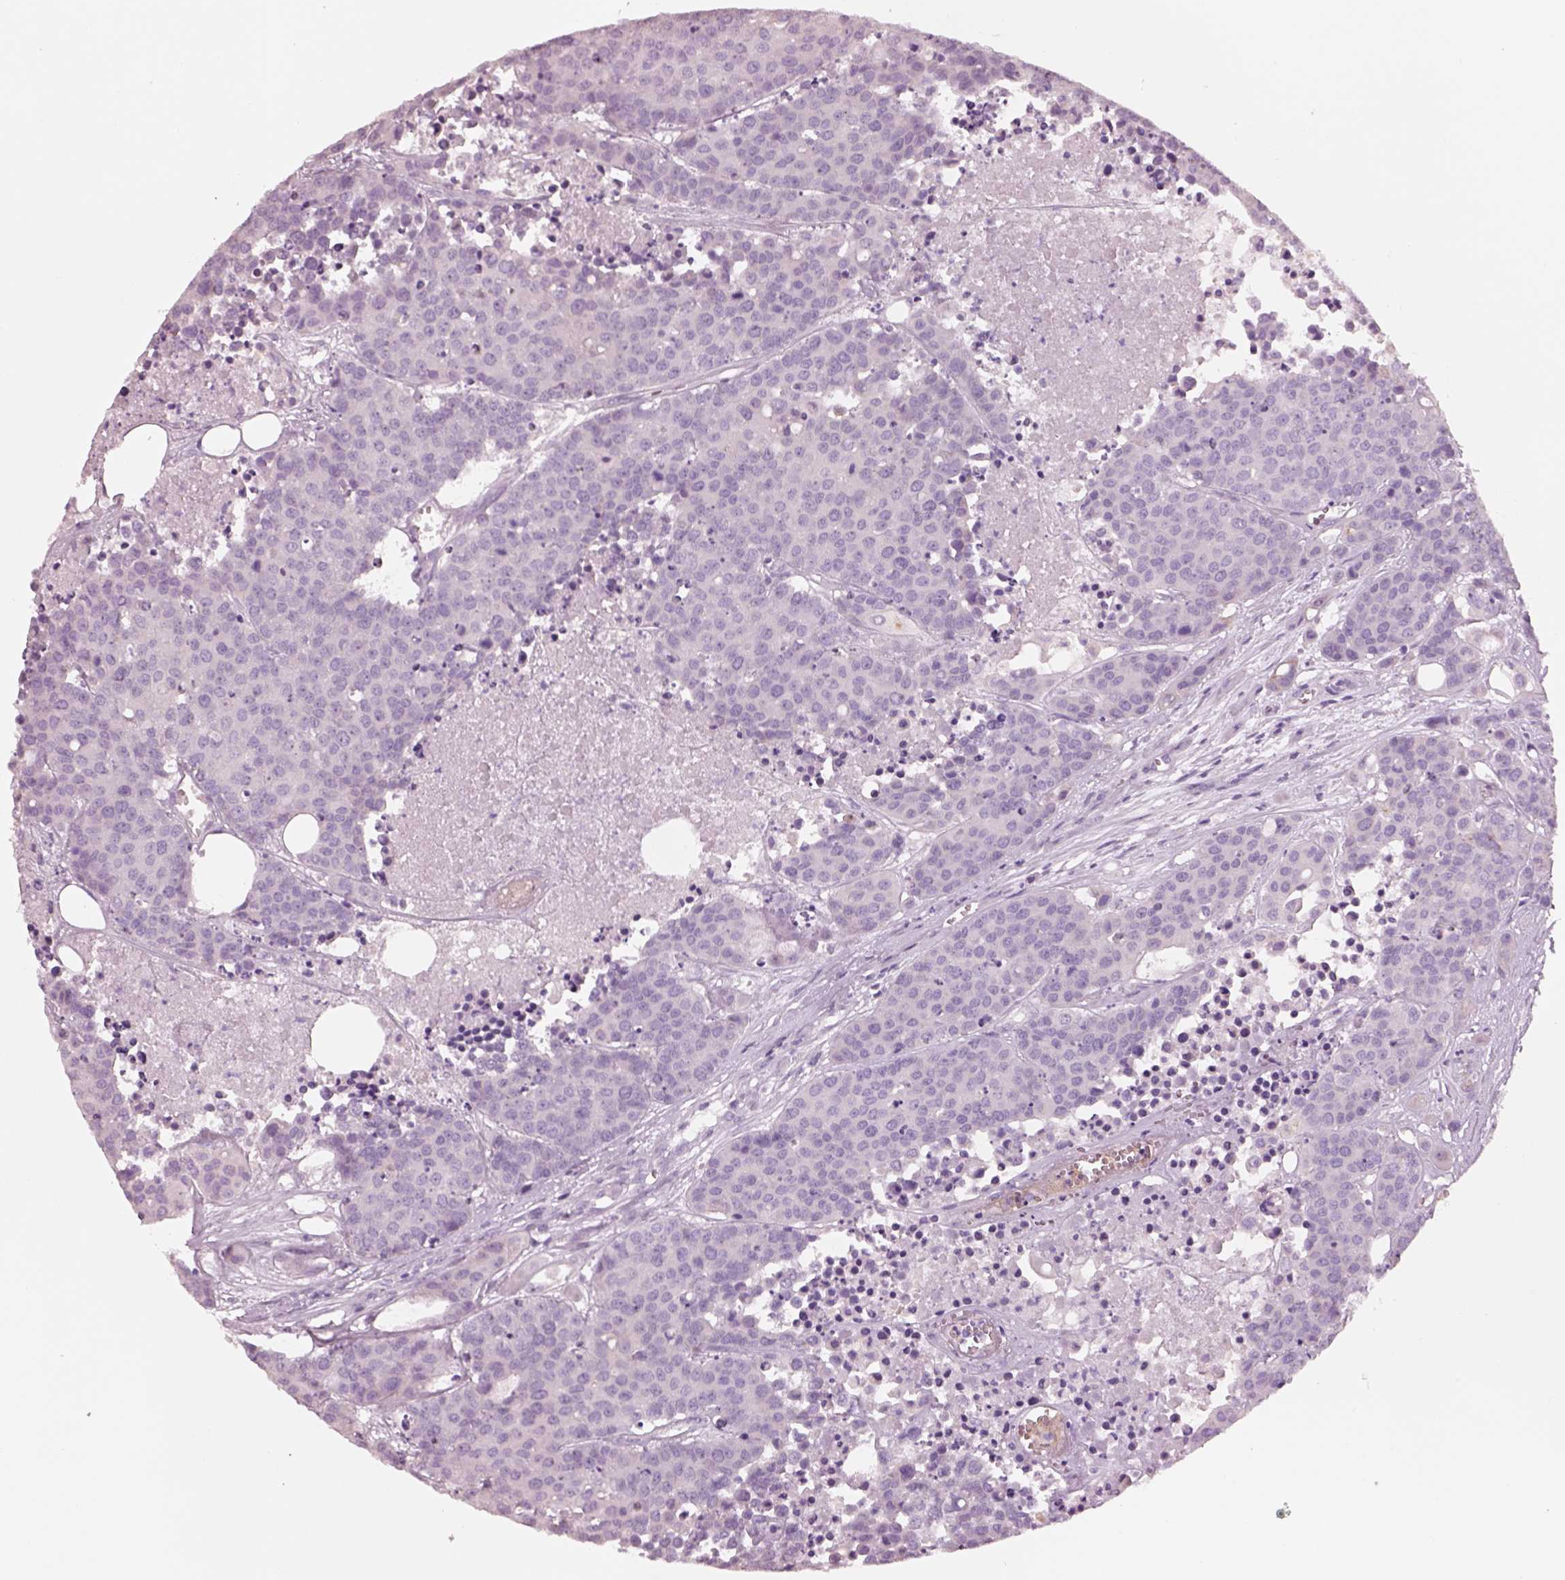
{"staining": {"intensity": "negative", "quantity": "none", "location": "none"}, "tissue": "carcinoid", "cell_type": "Tumor cells", "image_type": "cancer", "snomed": [{"axis": "morphology", "description": "Carcinoid, malignant, NOS"}, {"axis": "topography", "description": "Colon"}], "caption": "Photomicrograph shows no significant protein staining in tumor cells of carcinoid.", "gene": "PNOC", "patient": {"sex": "male", "age": 81}}